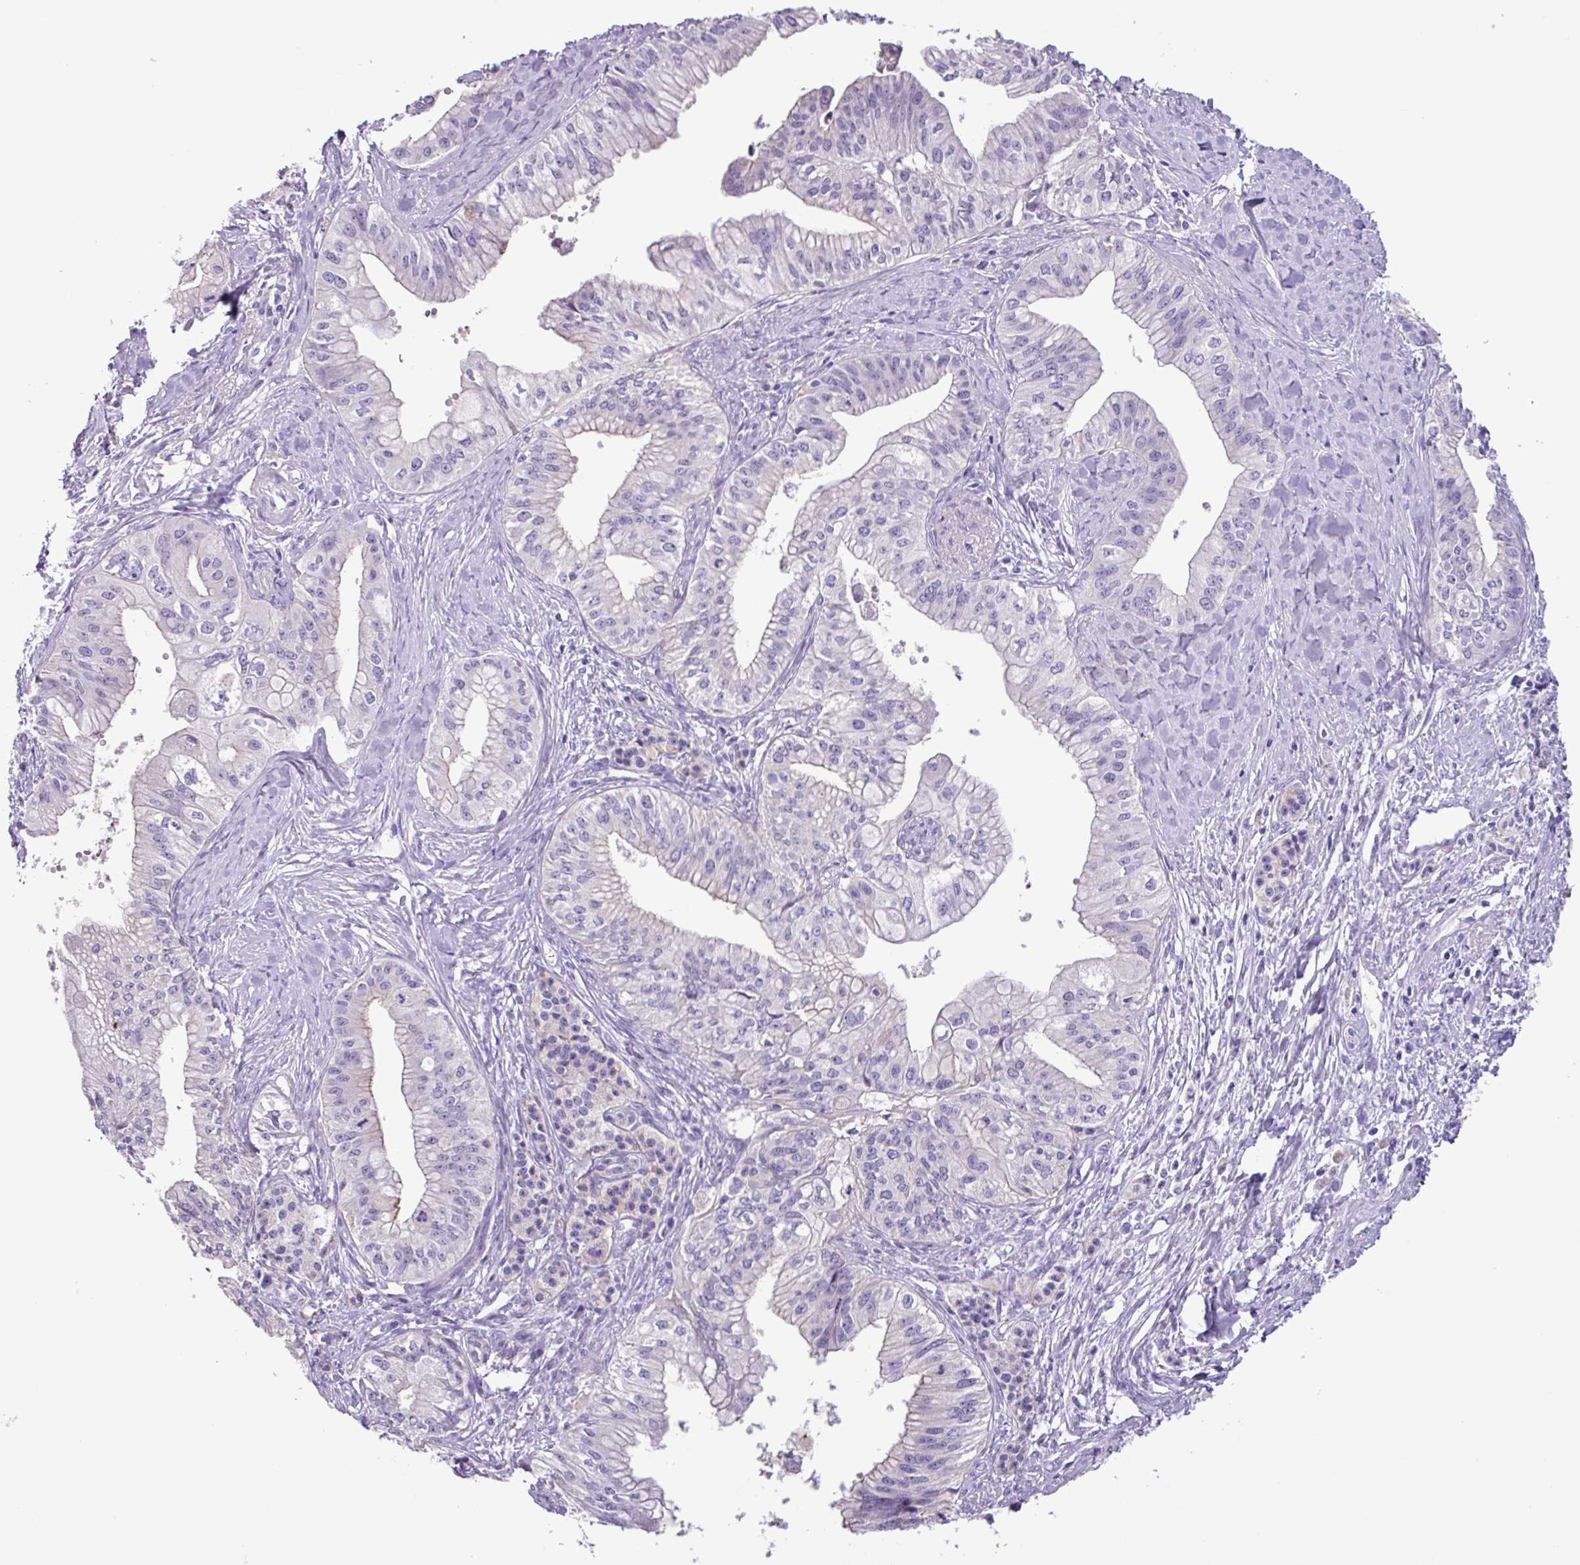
{"staining": {"intensity": "negative", "quantity": "none", "location": "none"}, "tissue": "pancreatic cancer", "cell_type": "Tumor cells", "image_type": "cancer", "snomed": [{"axis": "morphology", "description": "Adenocarcinoma, NOS"}, {"axis": "topography", "description": "Pancreas"}], "caption": "Human pancreatic adenocarcinoma stained for a protein using immunohistochemistry (IHC) reveals no staining in tumor cells.", "gene": "CYSTM1", "patient": {"sex": "male", "age": 71}}